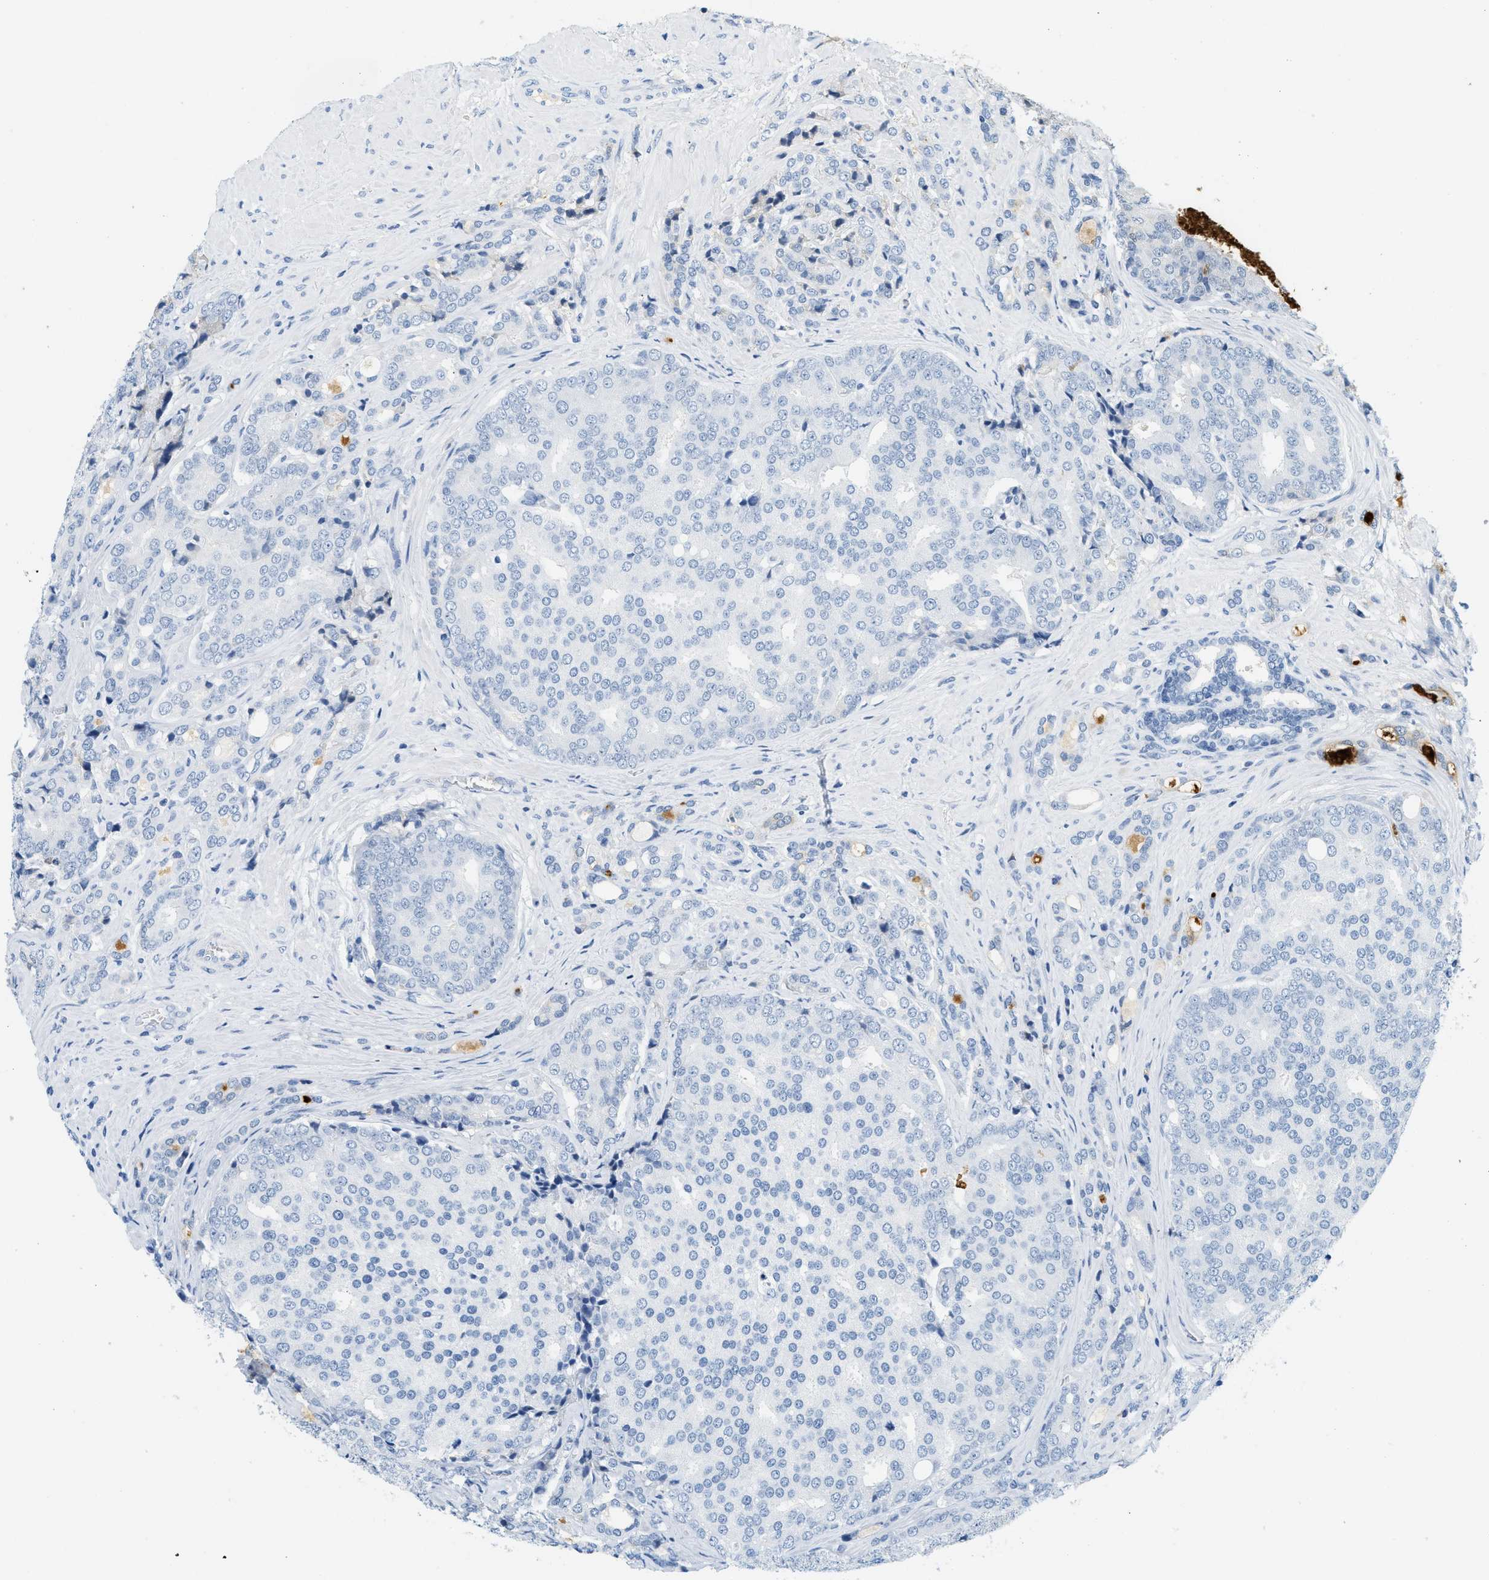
{"staining": {"intensity": "strong", "quantity": "<25%", "location": "cytoplasmic/membranous"}, "tissue": "prostate cancer", "cell_type": "Tumor cells", "image_type": "cancer", "snomed": [{"axis": "morphology", "description": "Adenocarcinoma, High grade"}, {"axis": "topography", "description": "Prostate"}], "caption": "Immunohistochemistry (IHC) image of adenocarcinoma (high-grade) (prostate) stained for a protein (brown), which demonstrates medium levels of strong cytoplasmic/membranous positivity in approximately <25% of tumor cells.", "gene": "LCN2", "patient": {"sex": "male", "age": 50}}